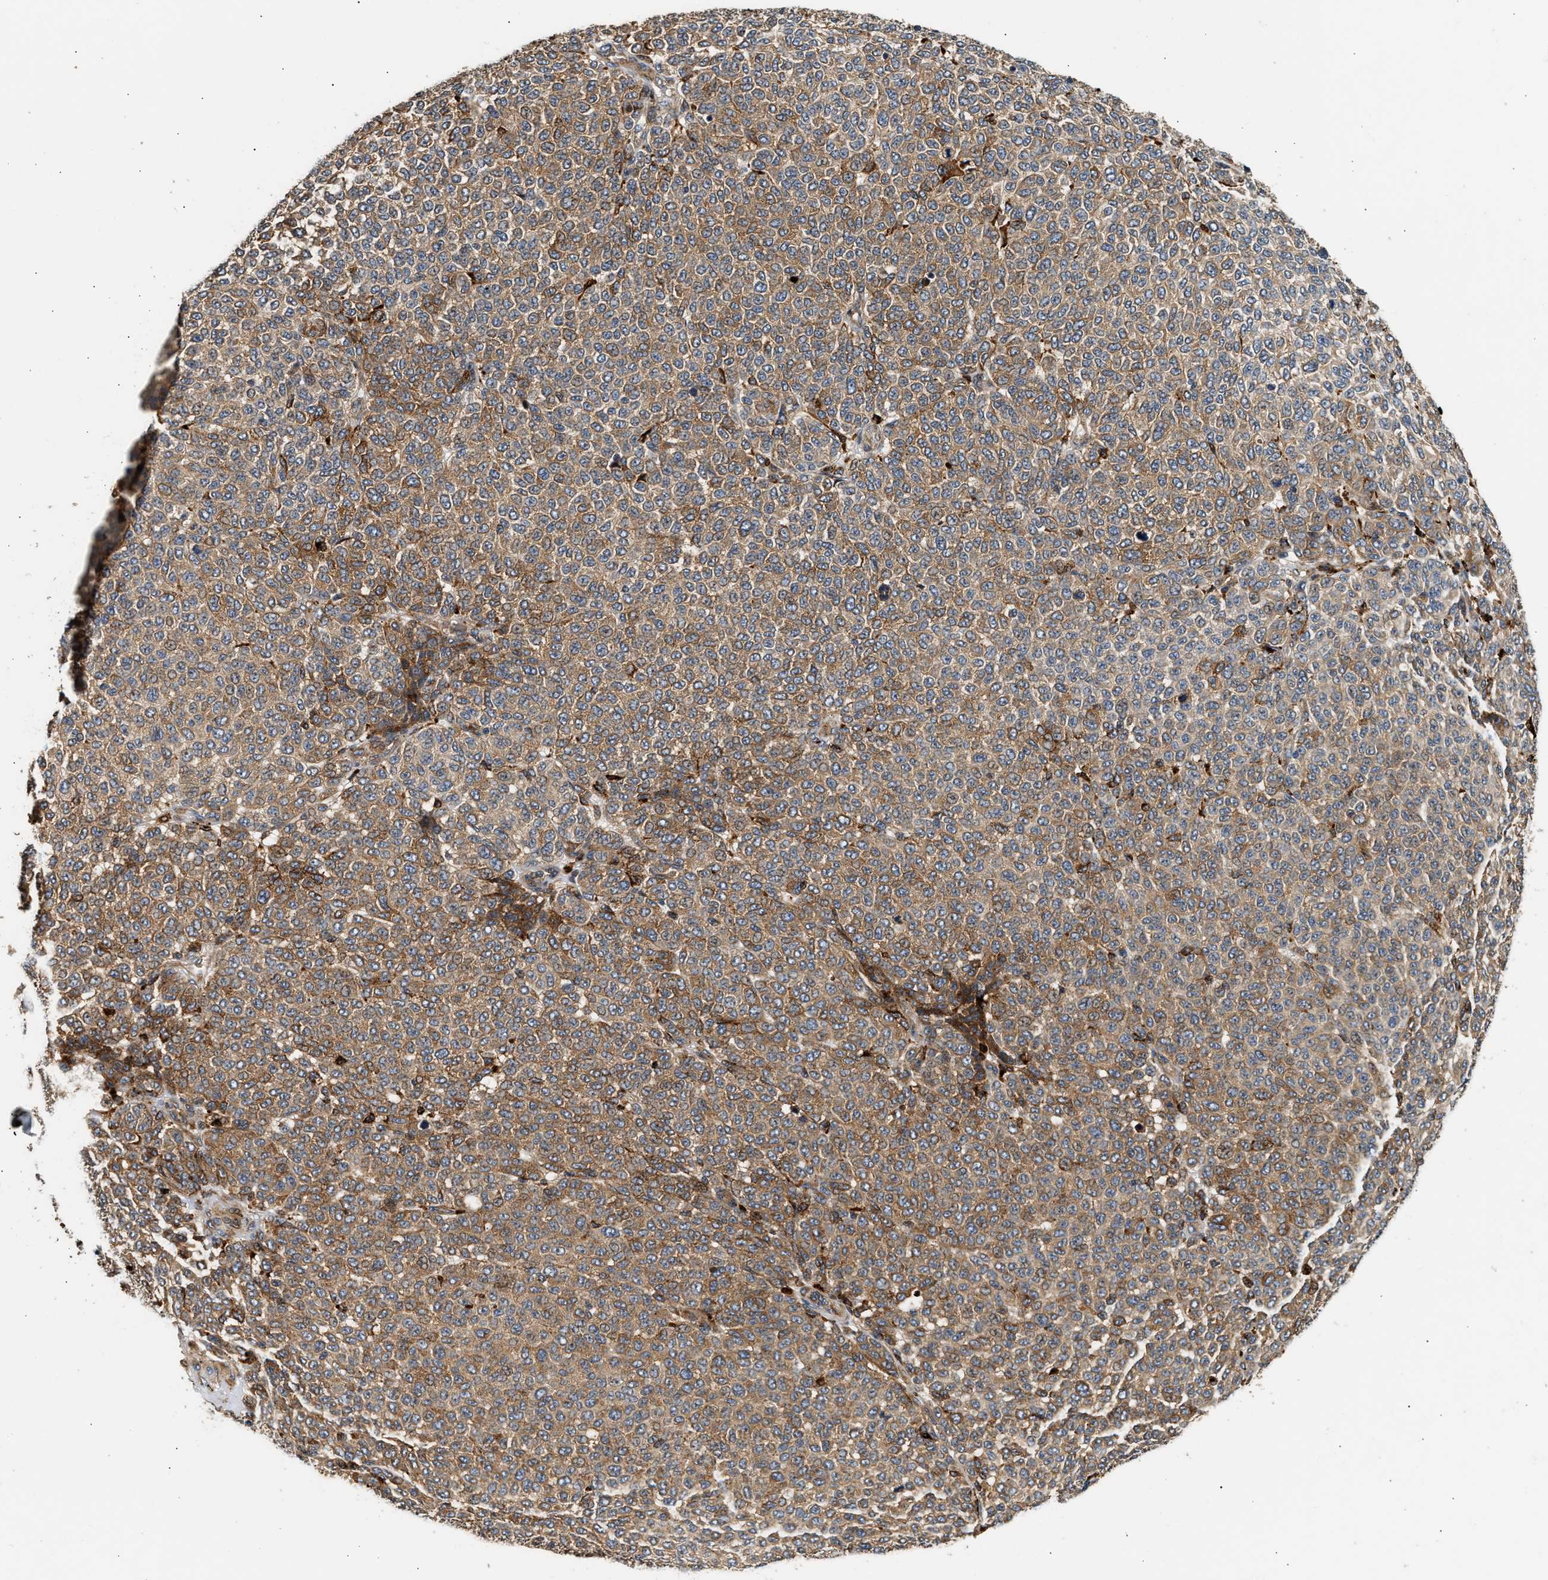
{"staining": {"intensity": "moderate", "quantity": ">75%", "location": "cytoplasmic/membranous"}, "tissue": "melanoma", "cell_type": "Tumor cells", "image_type": "cancer", "snomed": [{"axis": "morphology", "description": "Malignant melanoma, NOS"}, {"axis": "topography", "description": "Skin"}], "caption": "A brown stain shows moderate cytoplasmic/membranous staining of a protein in melanoma tumor cells. The staining was performed using DAB (3,3'-diaminobenzidine) to visualize the protein expression in brown, while the nuclei were stained in blue with hematoxylin (Magnification: 20x).", "gene": "PLD3", "patient": {"sex": "male", "age": 59}}